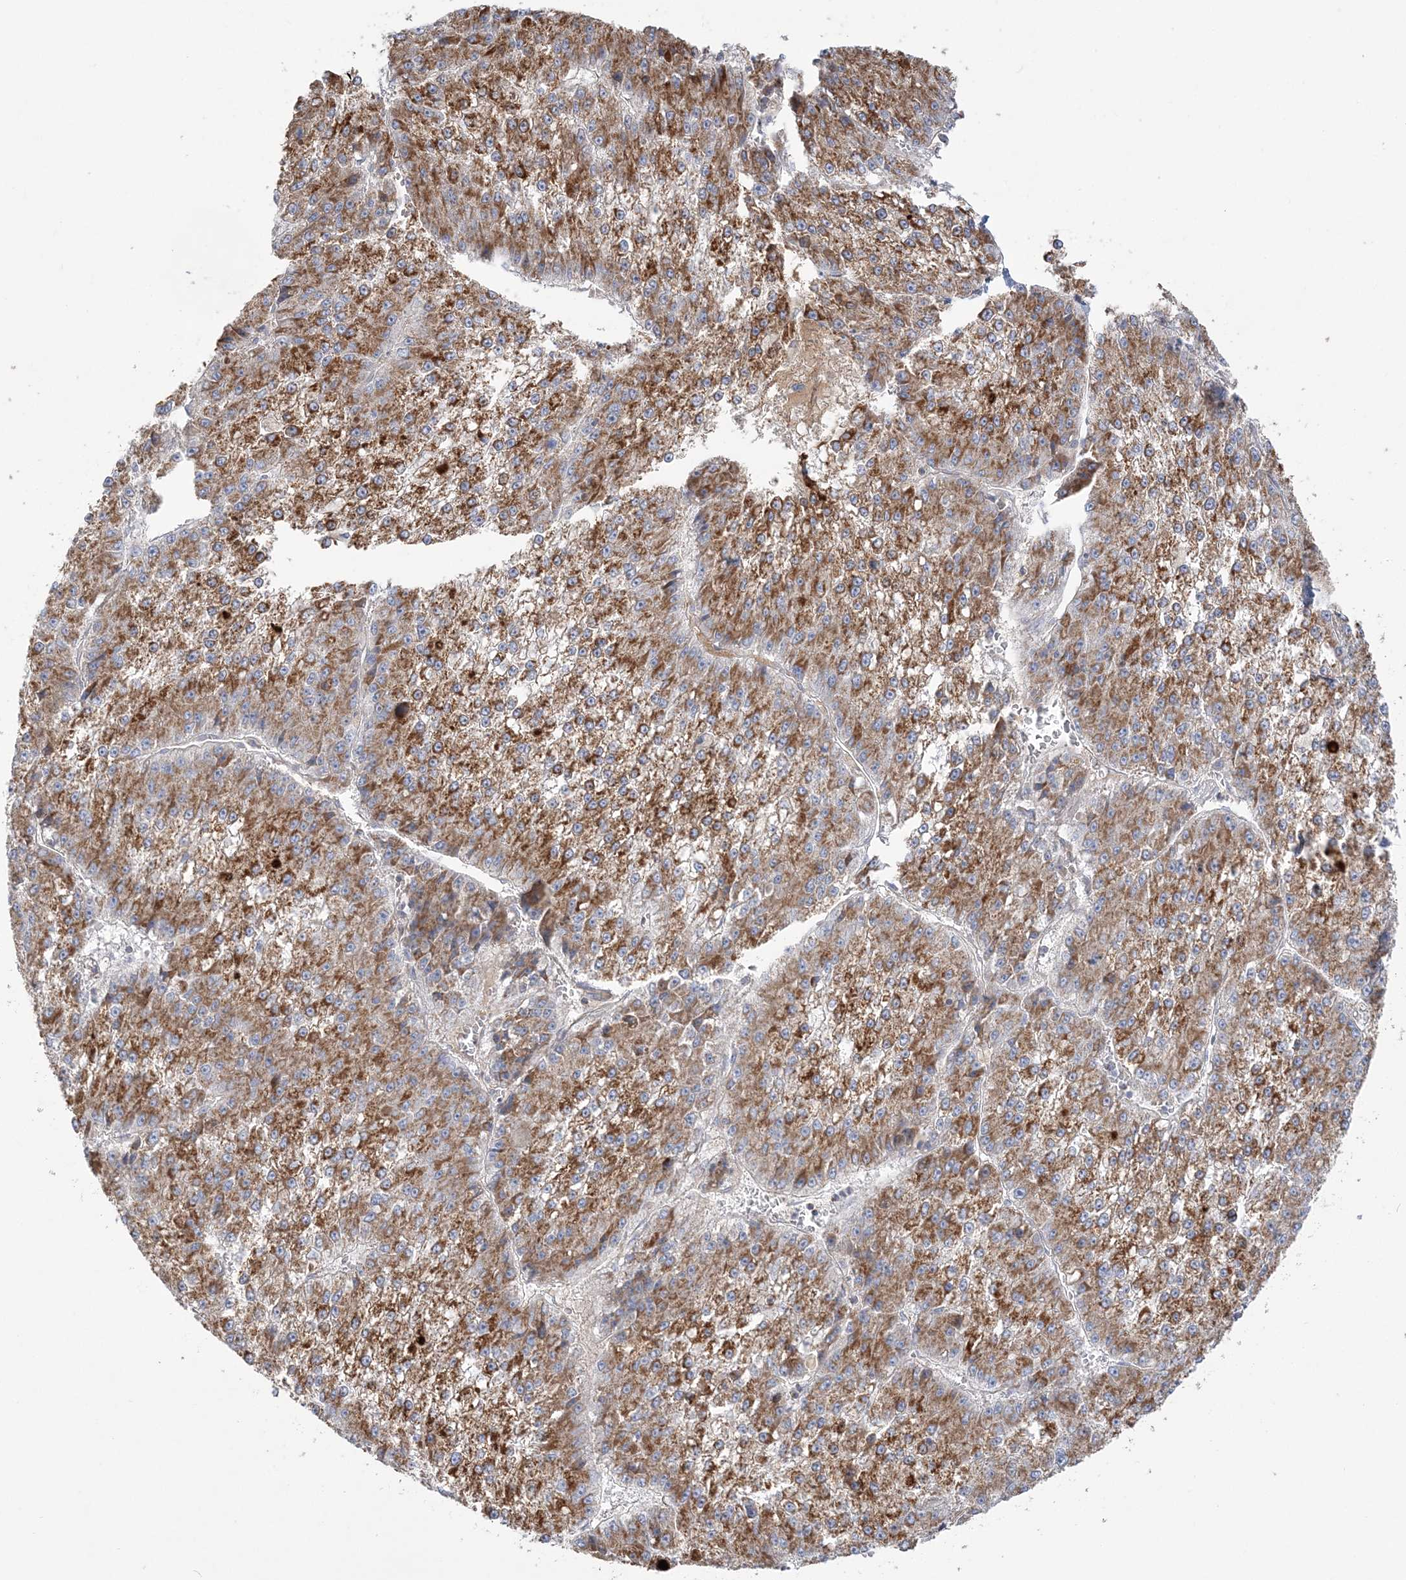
{"staining": {"intensity": "moderate", "quantity": ">75%", "location": "cytoplasmic/membranous"}, "tissue": "liver cancer", "cell_type": "Tumor cells", "image_type": "cancer", "snomed": [{"axis": "morphology", "description": "Carcinoma, Hepatocellular, NOS"}, {"axis": "topography", "description": "Liver"}], "caption": "DAB immunohistochemical staining of human hepatocellular carcinoma (liver) shows moderate cytoplasmic/membranous protein positivity in approximately >75% of tumor cells.", "gene": "SCLT1", "patient": {"sex": "female", "age": 73}}